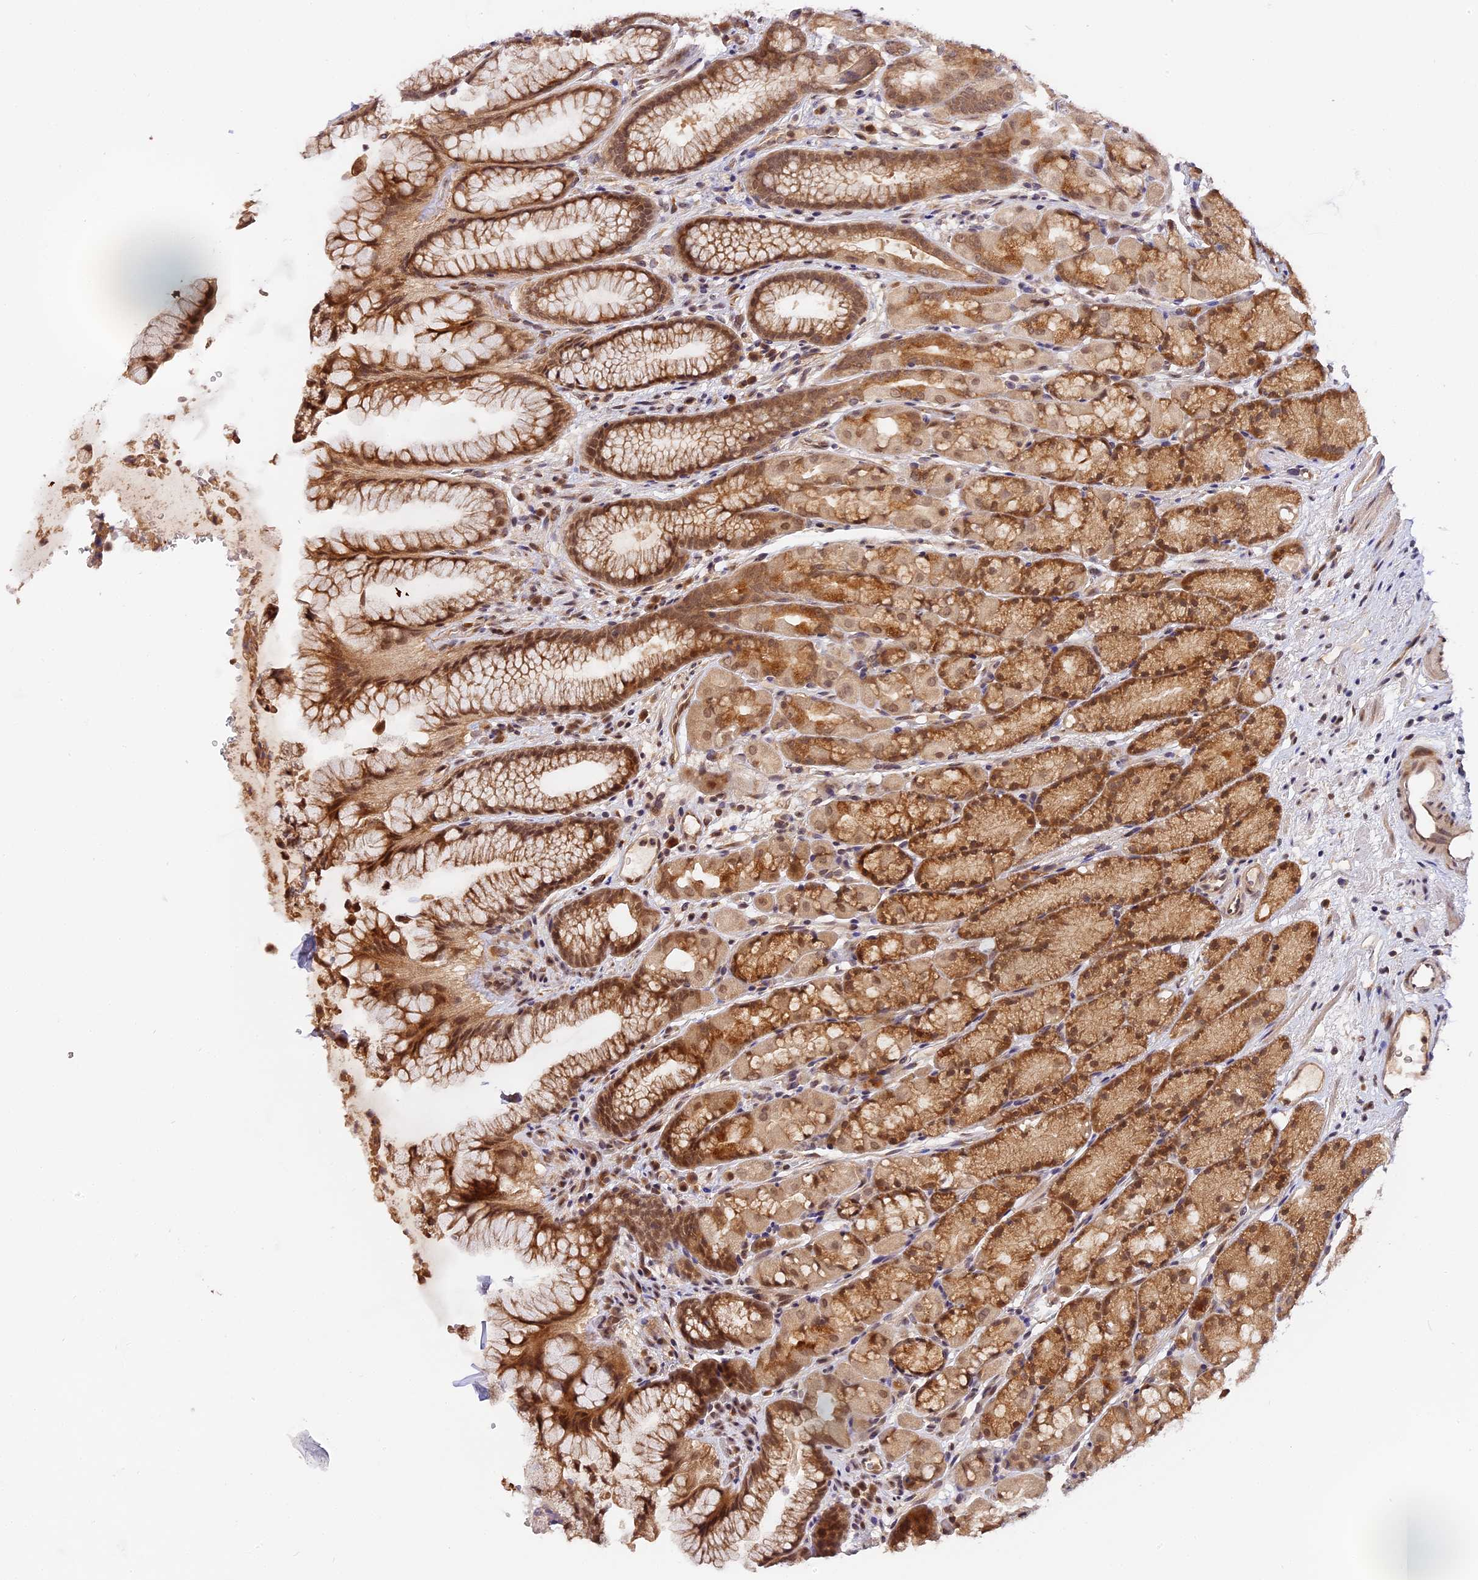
{"staining": {"intensity": "moderate", "quantity": ">75%", "location": "cytoplasmic/membranous"}, "tissue": "stomach", "cell_type": "Glandular cells", "image_type": "normal", "snomed": [{"axis": "morphology", "description": "Normal tissue, NOS"}, {"axis": "topography", "description": "Stomach"}], "caption": "Brown immunohistochemical staining in unremarkable stomach exhibits moderate cytoplasmic/membranous expression in approximately >75% of glandular cells.", "gene": "IMPACT", "patient": {"sex": "male", "age": 63}}